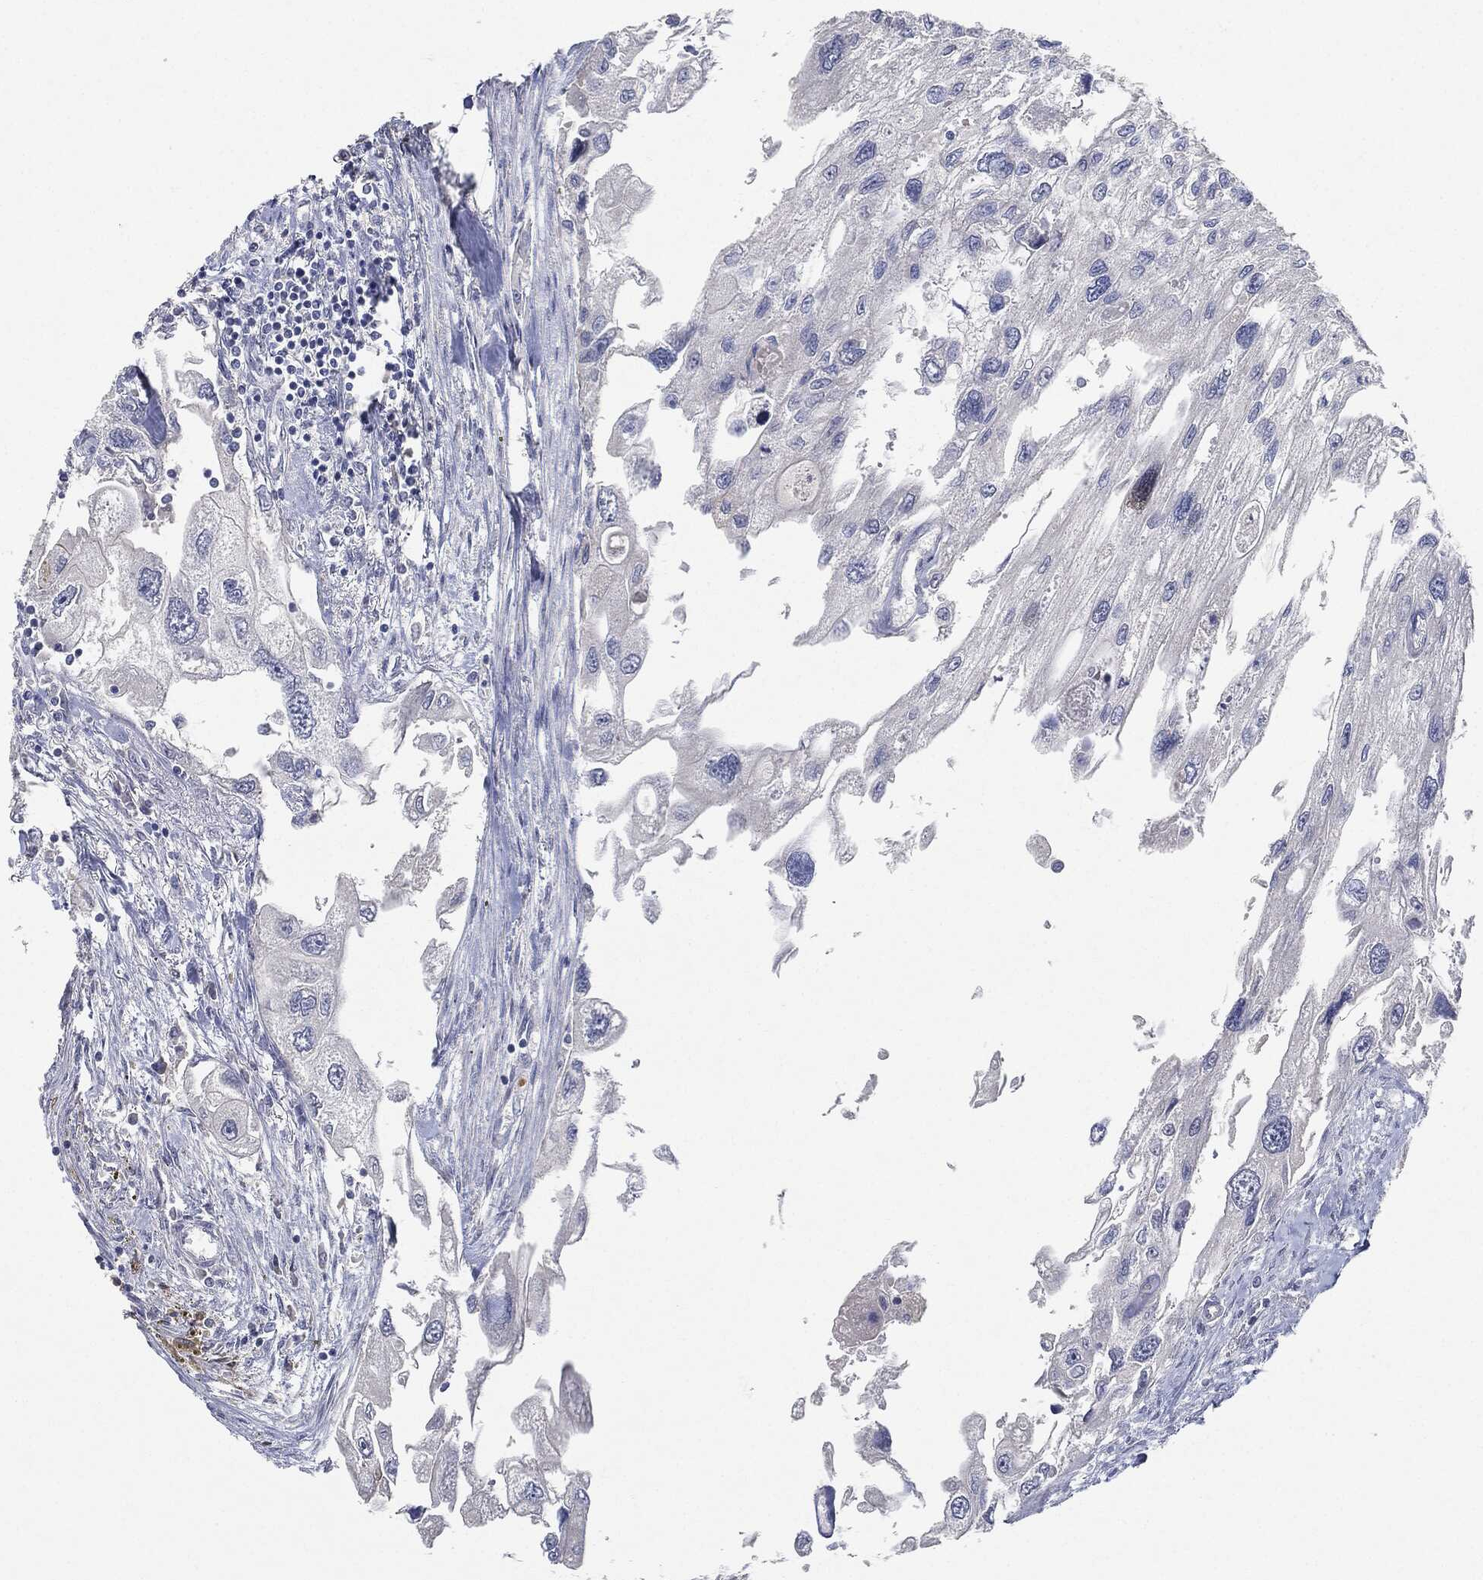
{"staining": {"intensity": "negative", "quantity": "none", "location": "none"}, "tissue": "urothelial cancer", "cell_type": "Tumor cells", "image_type": "cancer", "snomed": [{"axis": "morphology", "description": "Urothelial carcinoma, High grade"}, {"axis": "topography", "description": "Urinary bladder"}], "caption": "DAB (3,3'-diaminobenzidine) immunohistochemical staining of human urothelial cancer reveals no significant expression in tumor cells.", "gene": "NTRK1", "patient": {"sex": "male", "age": 59}}